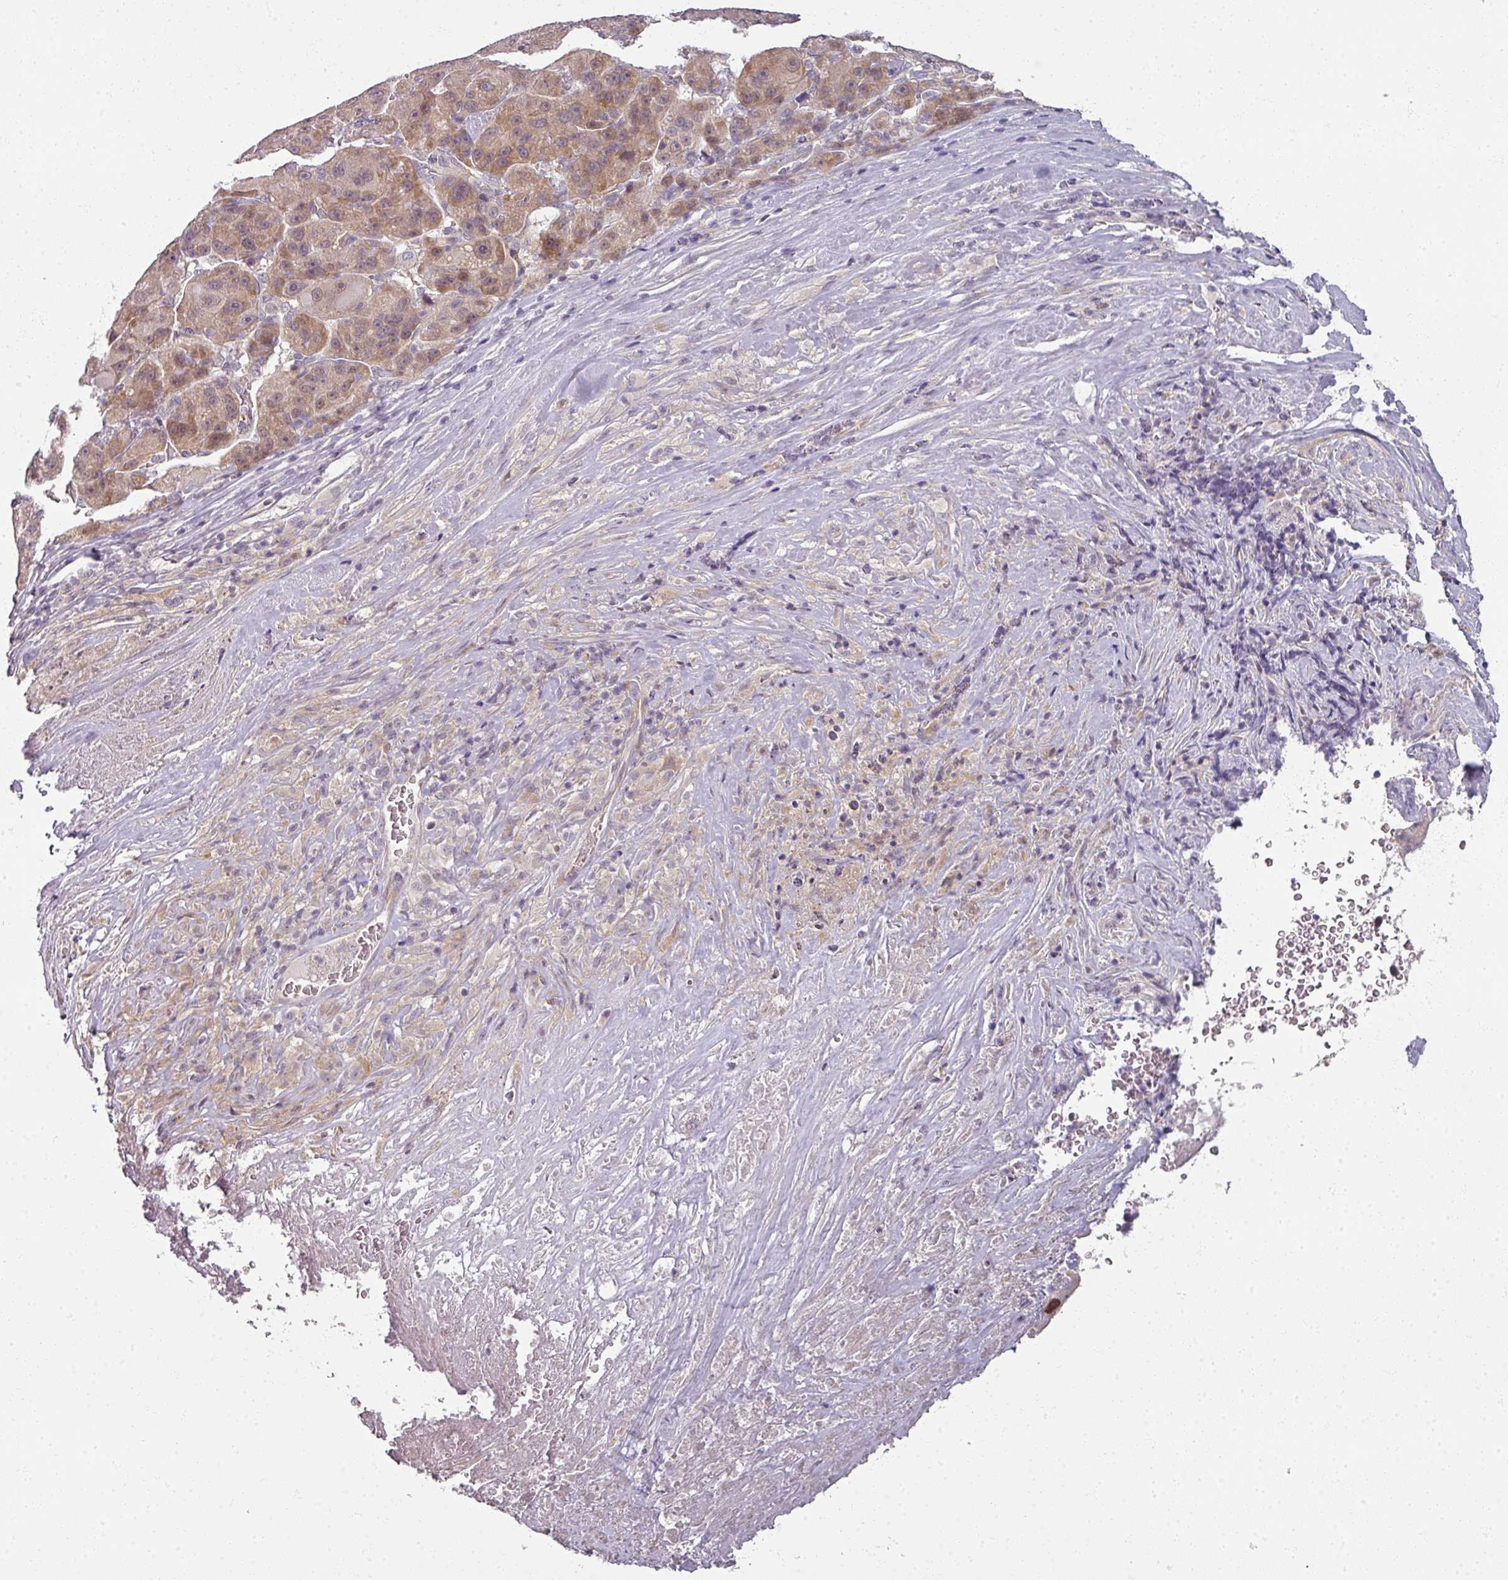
{"staining": {"intensity": "moderate", "quantity": "25%-75%", "location": "cytoplasmic/membranous,nuclear"}, "tissue": "liver cancer", "cell_type": "Tumor cells", "image_type": "cancer", "snomed": [{"axis": "morphology", "description": "Carcinoma, Hepatocellular, NOS"}, {"axis": "topography", "description": "Liver"}], "caption": "An image of liver hepatocellular carcinoma stained for a protein shows moderate cytoplasmic/membranous and nuclear brown staining in tumor cells.", "gene": "MYMK", "patient": {"sex": "male", "age": 76}}